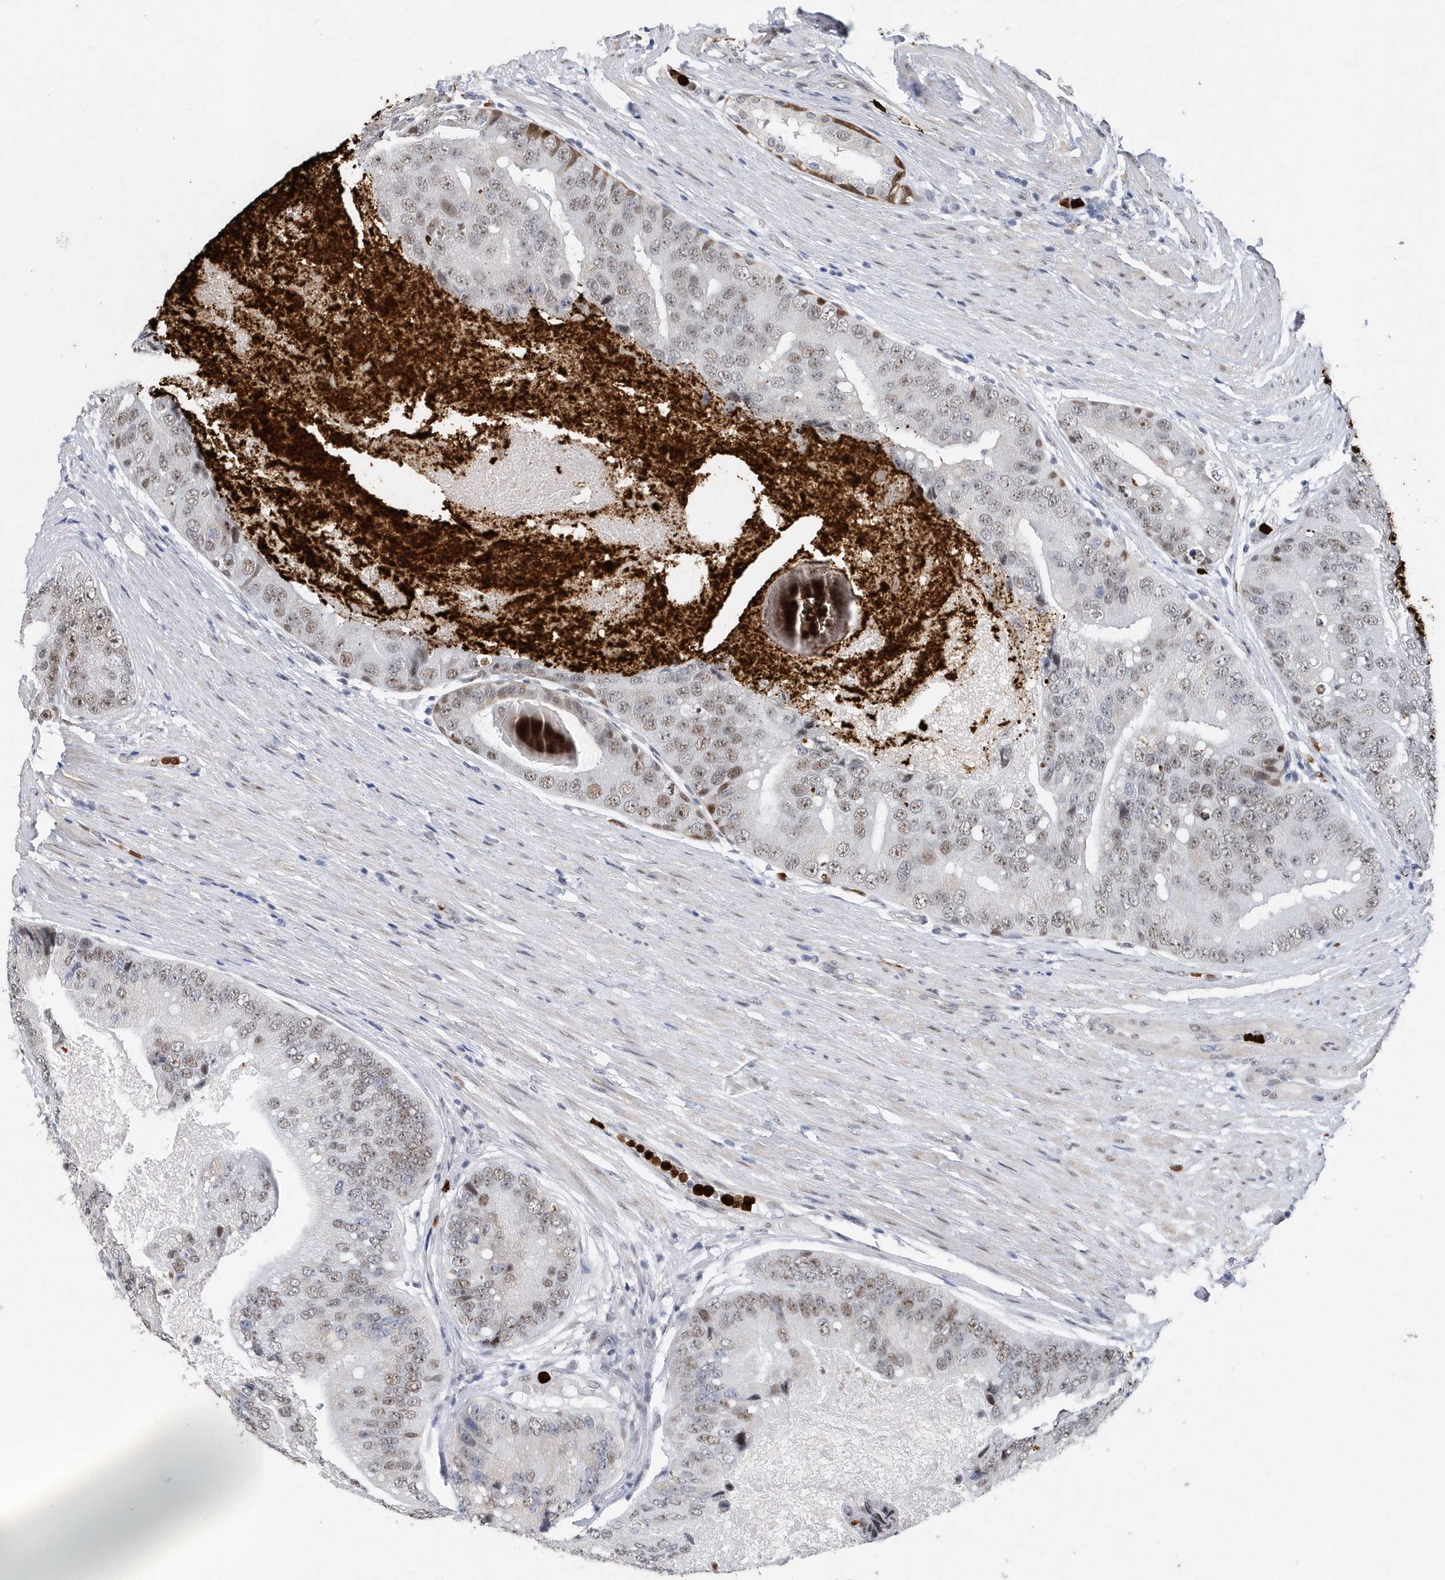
{"staining": {"intensity": "weak", "quantity": ">75%", "location": "nuclear"}, "tissue": "prostate cancer", "cell_type": "Tumor cells", "image_type": "cancer", "snomed": [{"axis": "morphology", "description": "Adenocarcinoma, High grade"}, {"axis": "topography", "description": "Prostate"}], "caption": "Immunohistochemistry (IHC) (DAB) staining of human prostate cancer reveals weak nuclear protein positivity in about >75% of tumor cells.", "gene": "RPP30", "patient": {"sex": "male", "age": 70}}